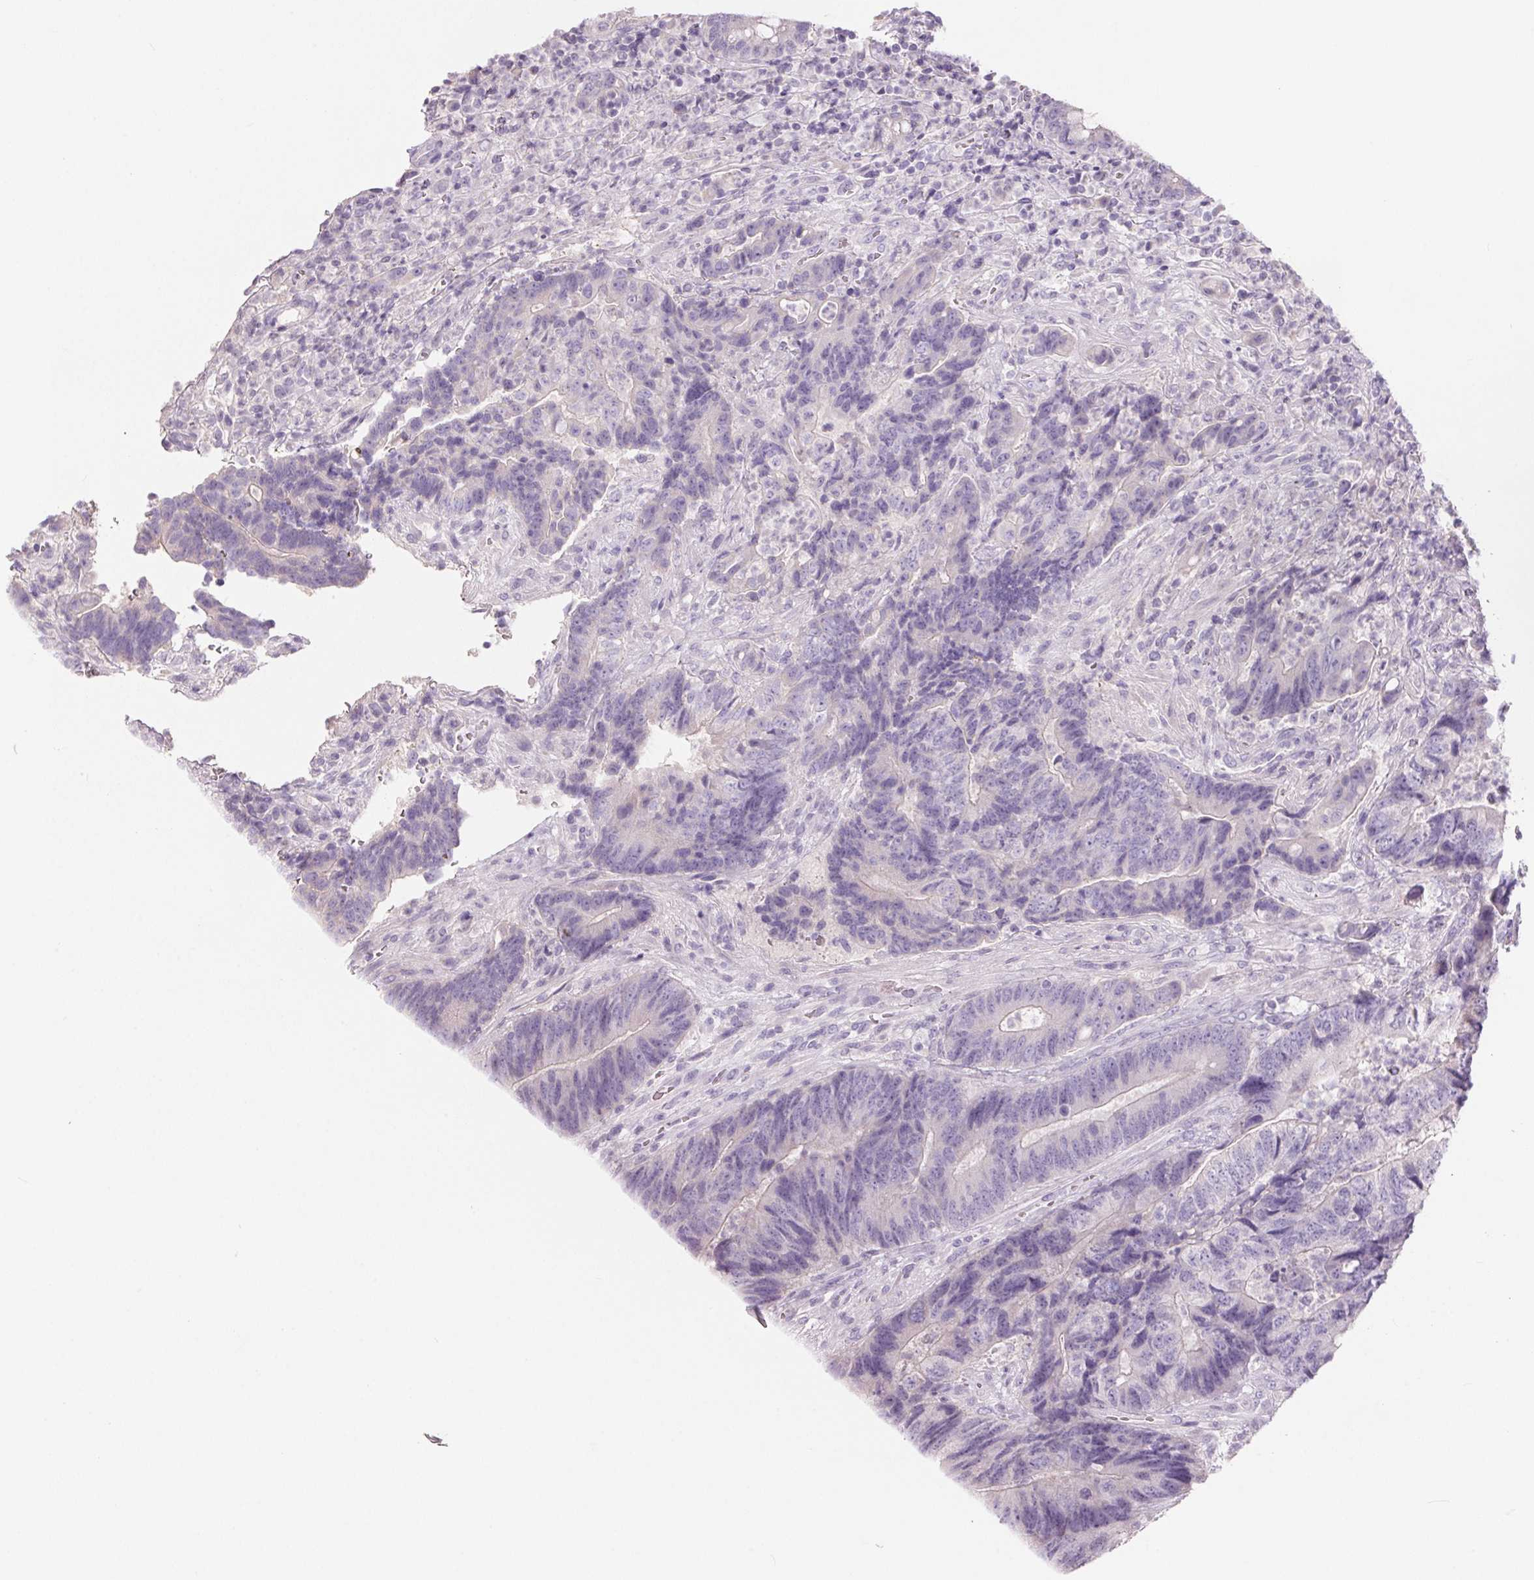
{"staining": {"intensity": "negative", "quantity": "none", "location": "none"}, "tissue": "colorectal cancer", "cell_type": "Tumor cells", "image_type": "cancer", "snomed": [{"axis": "morphology", "description": "Normal tissue, NOS"}, {"axis": "morphology", "description": "Adenocarcinoma, NOS"}, {"axis": "topography", "description": "Colon"}], "caption": "Immunohistochemistry (IHC) of adenocarcinoma (colorectal) displays no staining in tumor cells.", "gene": "HSD17B1", "patient": {"sex": "female", "age": 48}}